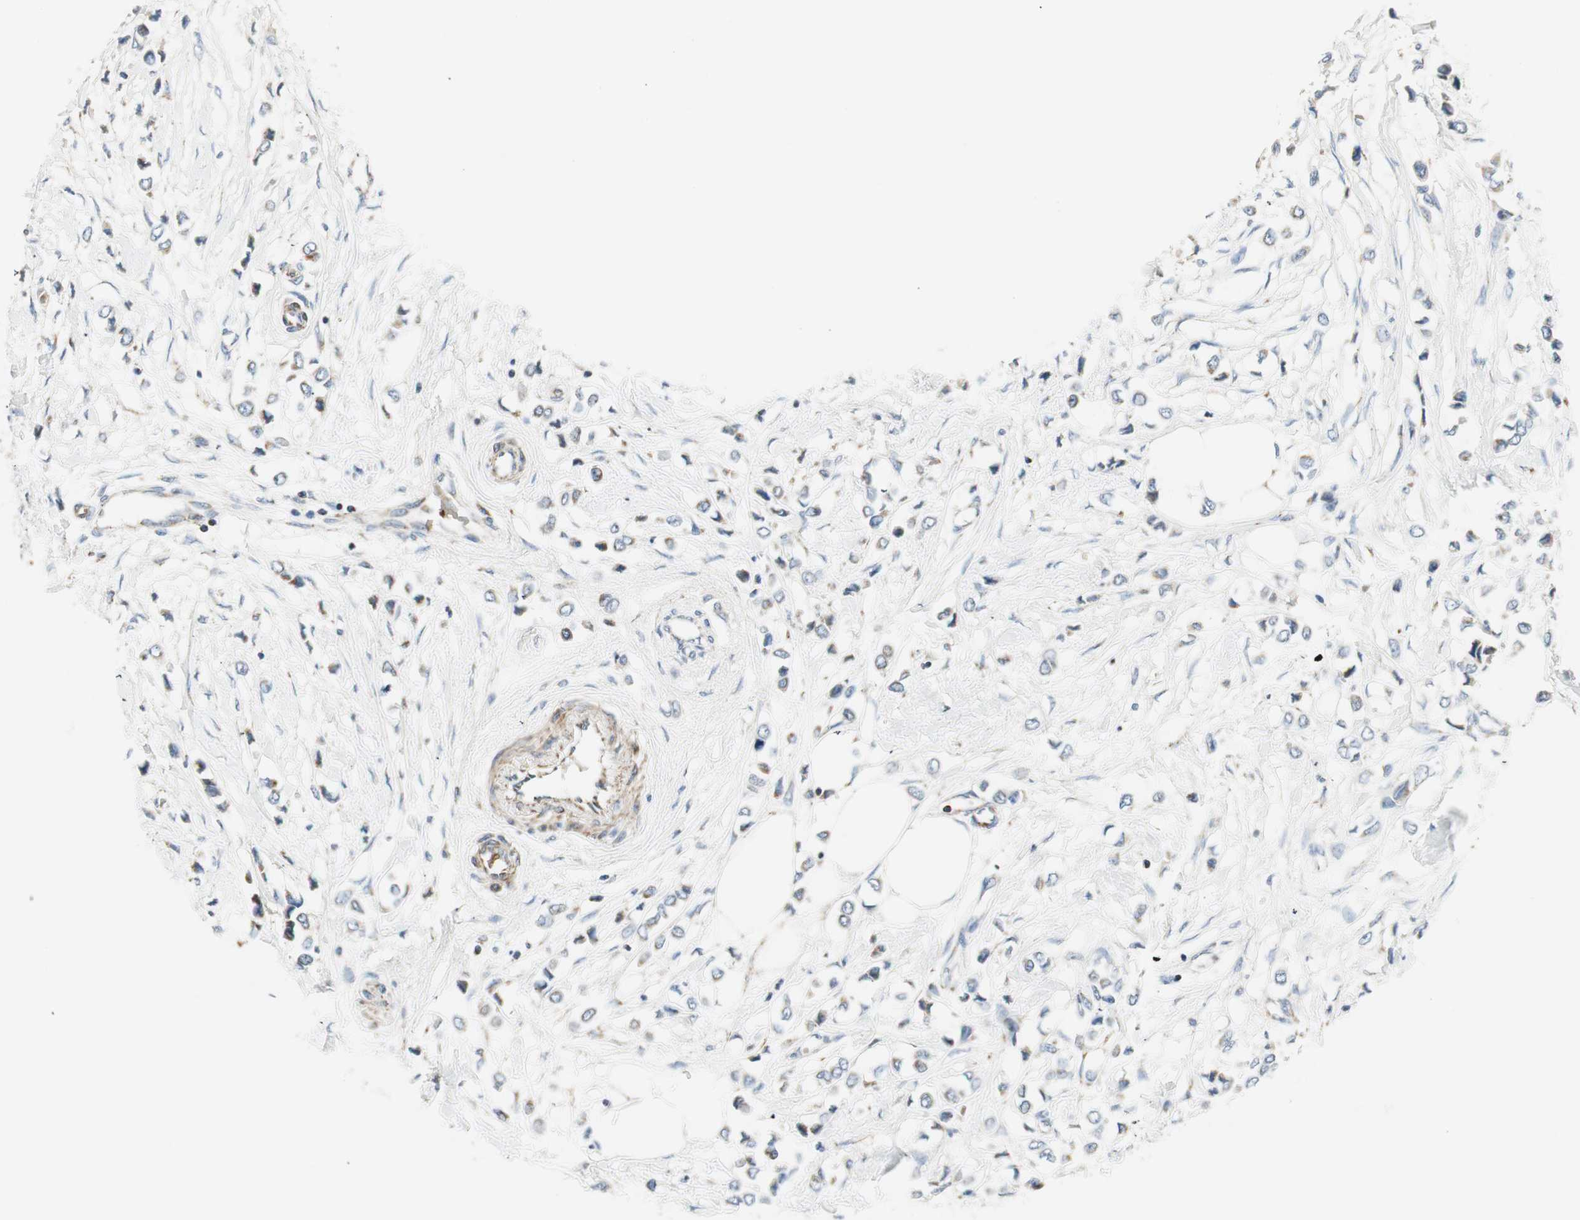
{"staining": {"intensity": "moderate", "quantity": "25%-75%", "location": "cytoplasmic/membranous"}, "tissue": "breast cancer", "cell_type": "Tumor cells", "image_type": "cancer", "snomed": [{"axis": "morphology", "description": "Lobular carcinoma"}, {"axis": "topography", "description": "Breast"}], "caption": "Protein expression analysis of human breast cancer reveals moderate cytoplasmic/membranous positivity in approximately 25%-75% of tumor cells. The staining is performed using DAB (3,3'-diaminobenzidine) brown chromogen to label protein expression. The nuclei are counter-stained blue using hematoxylin.", "gene": "RORB", "patient": {"sex": "female", "age": 51}}